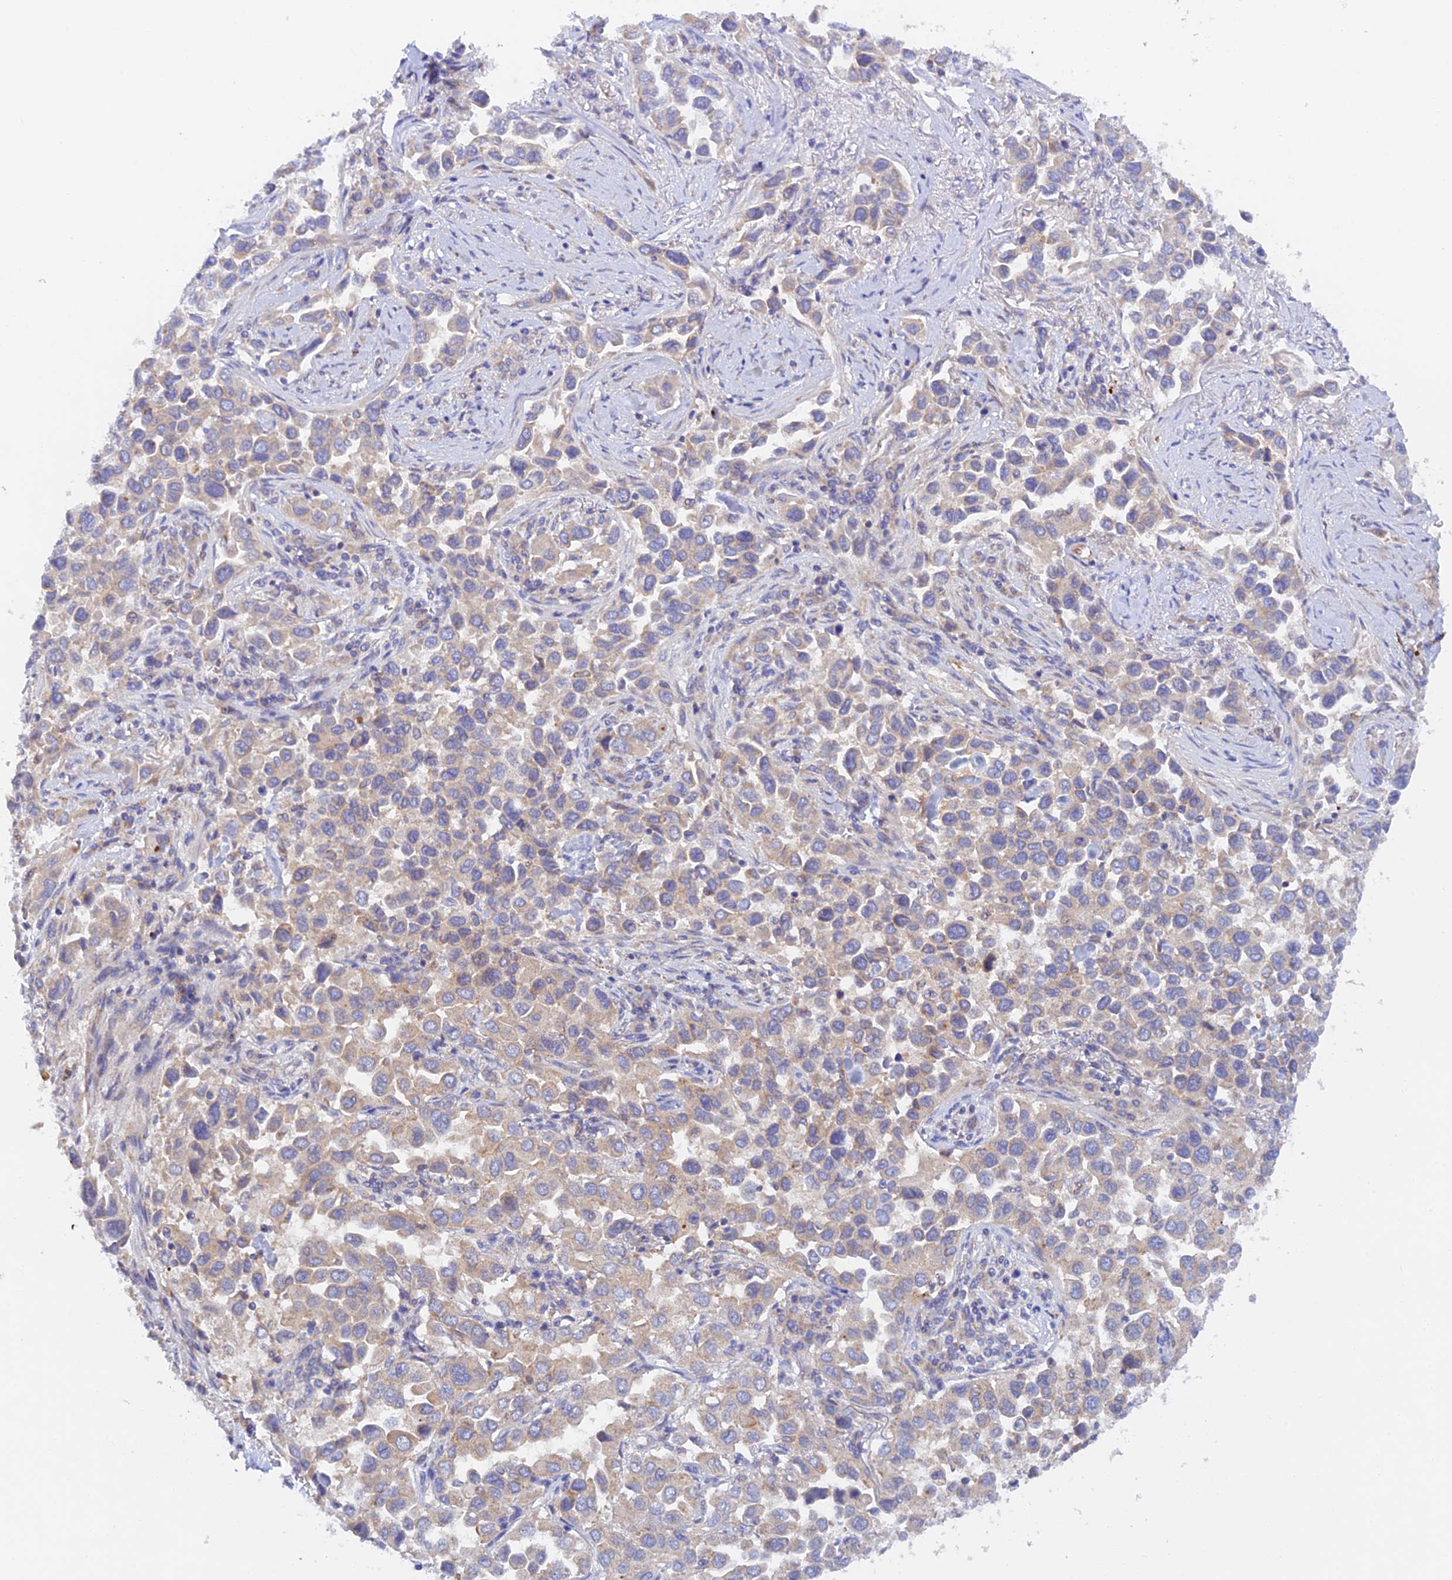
{"staining": {"intensity": "weak", "quantity": "<25%", "location": "cytoplasmic/membranous"}, "tissue": "lung cancer", "cell_type": "Tumor cells", "image_type": "cancer", "snomed": [{"axis": "morphology", "description": "Adenocarcinoma, NOS"}, {"axis": "topography", "description": "Lung"}], "caption": "An immunohistochemistry (IHC) micrograph of adenocarcinoma (lung) is shown. There is no staining in tumor cells of adenocarcinoma (lung).", "gene": "RANBP6", "patient": {"sex": "female", "age": 76}}